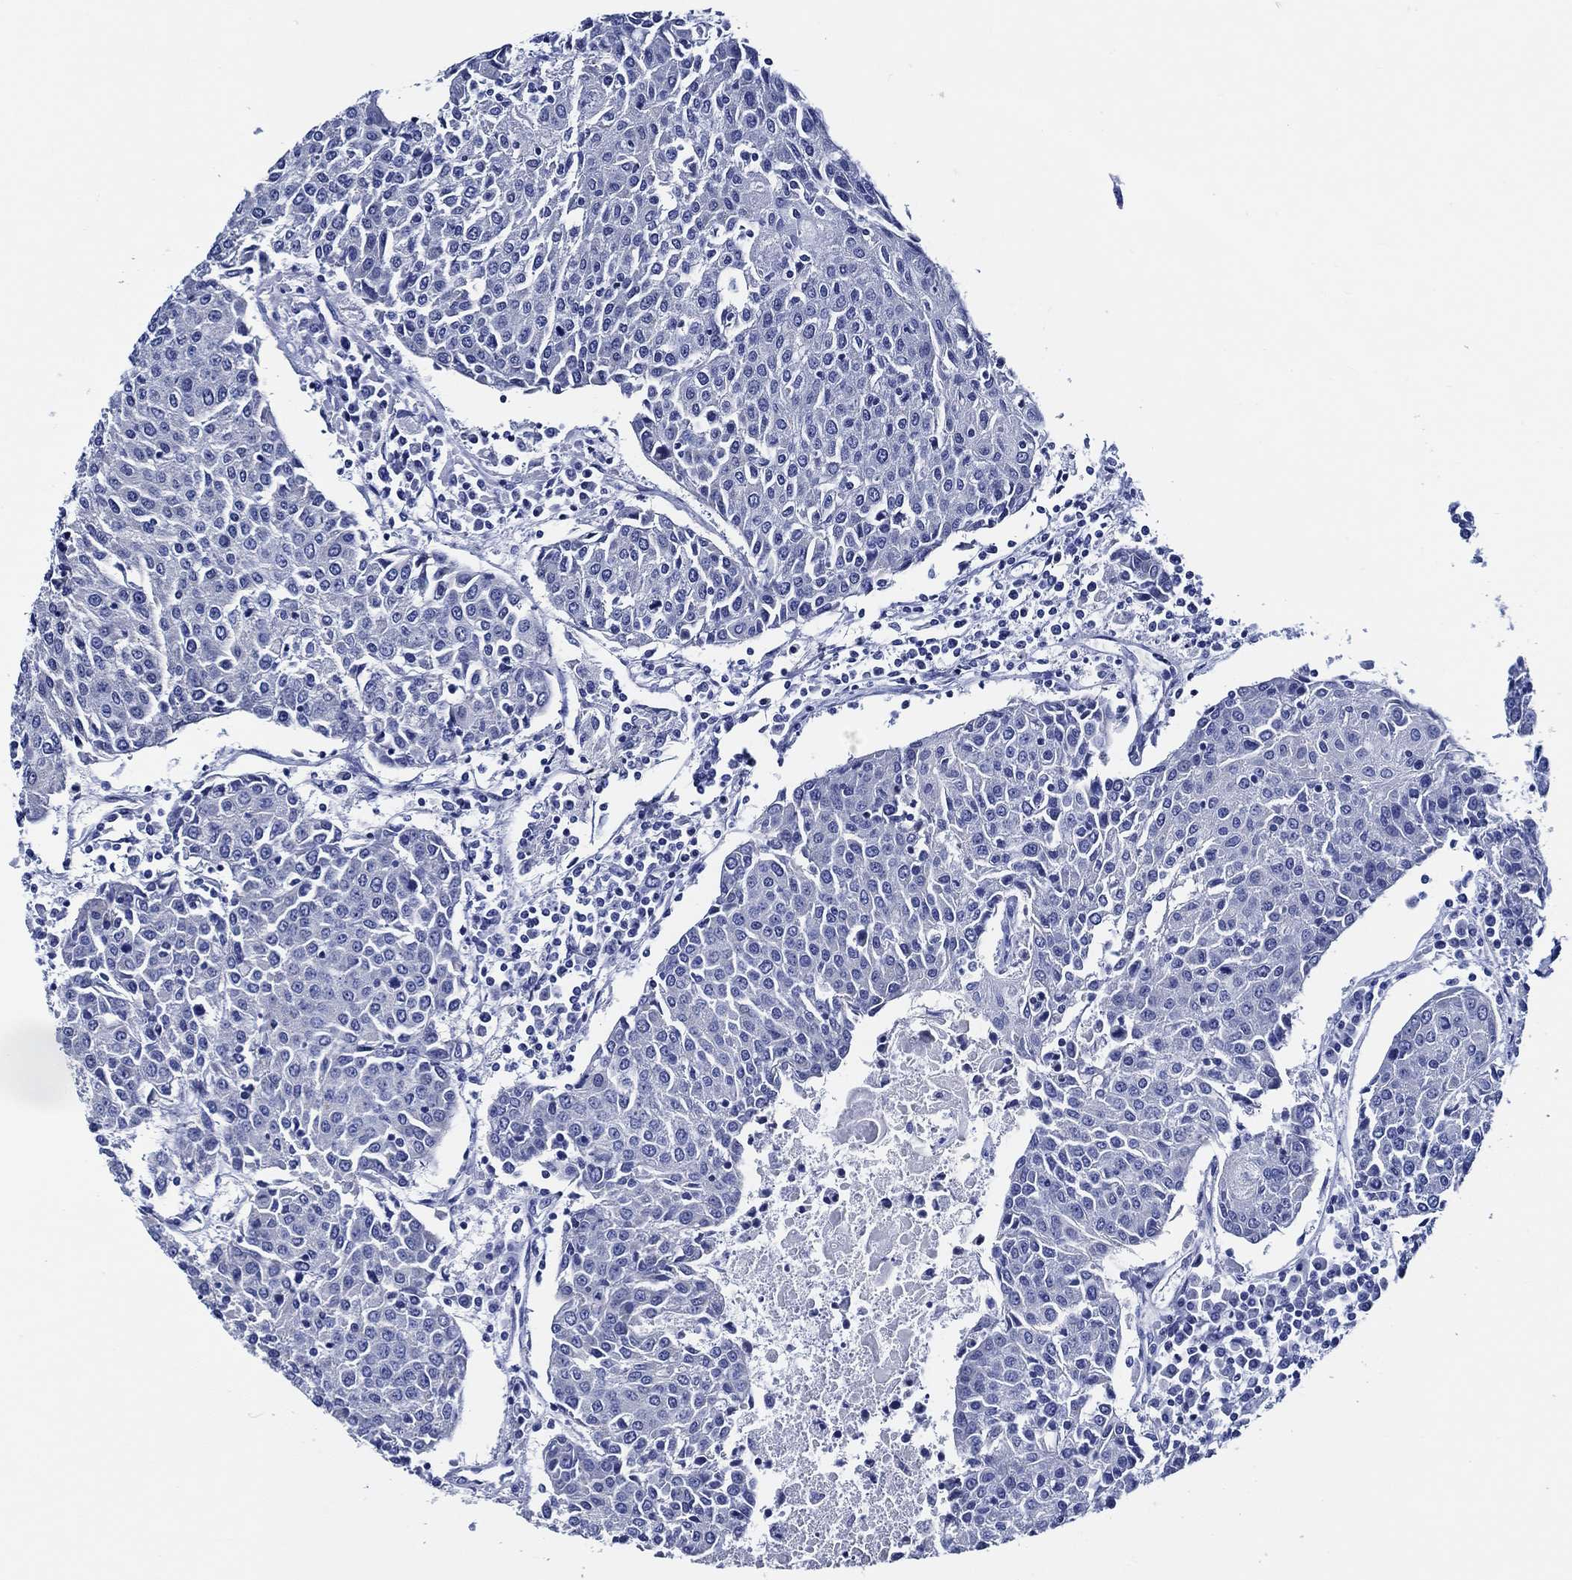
{"staining": {"intensity": "negative", "quantity": "none", "location": "none"}, "tissue": "urothelial cancer", "cell_type": "Tumor cells", "image_type": "cancer", "snomed": [{"axis": "morphology", "description": "Urothelial carcinoma, High grade"}, {"axis": "topography", "description": "Urinary bladder"}], "caption": "The histopathology image exhibits no staining of tumor cells in urothelial cancer.", "gene": "WDR62", "patient": {"sex": "female", "age": 85}}